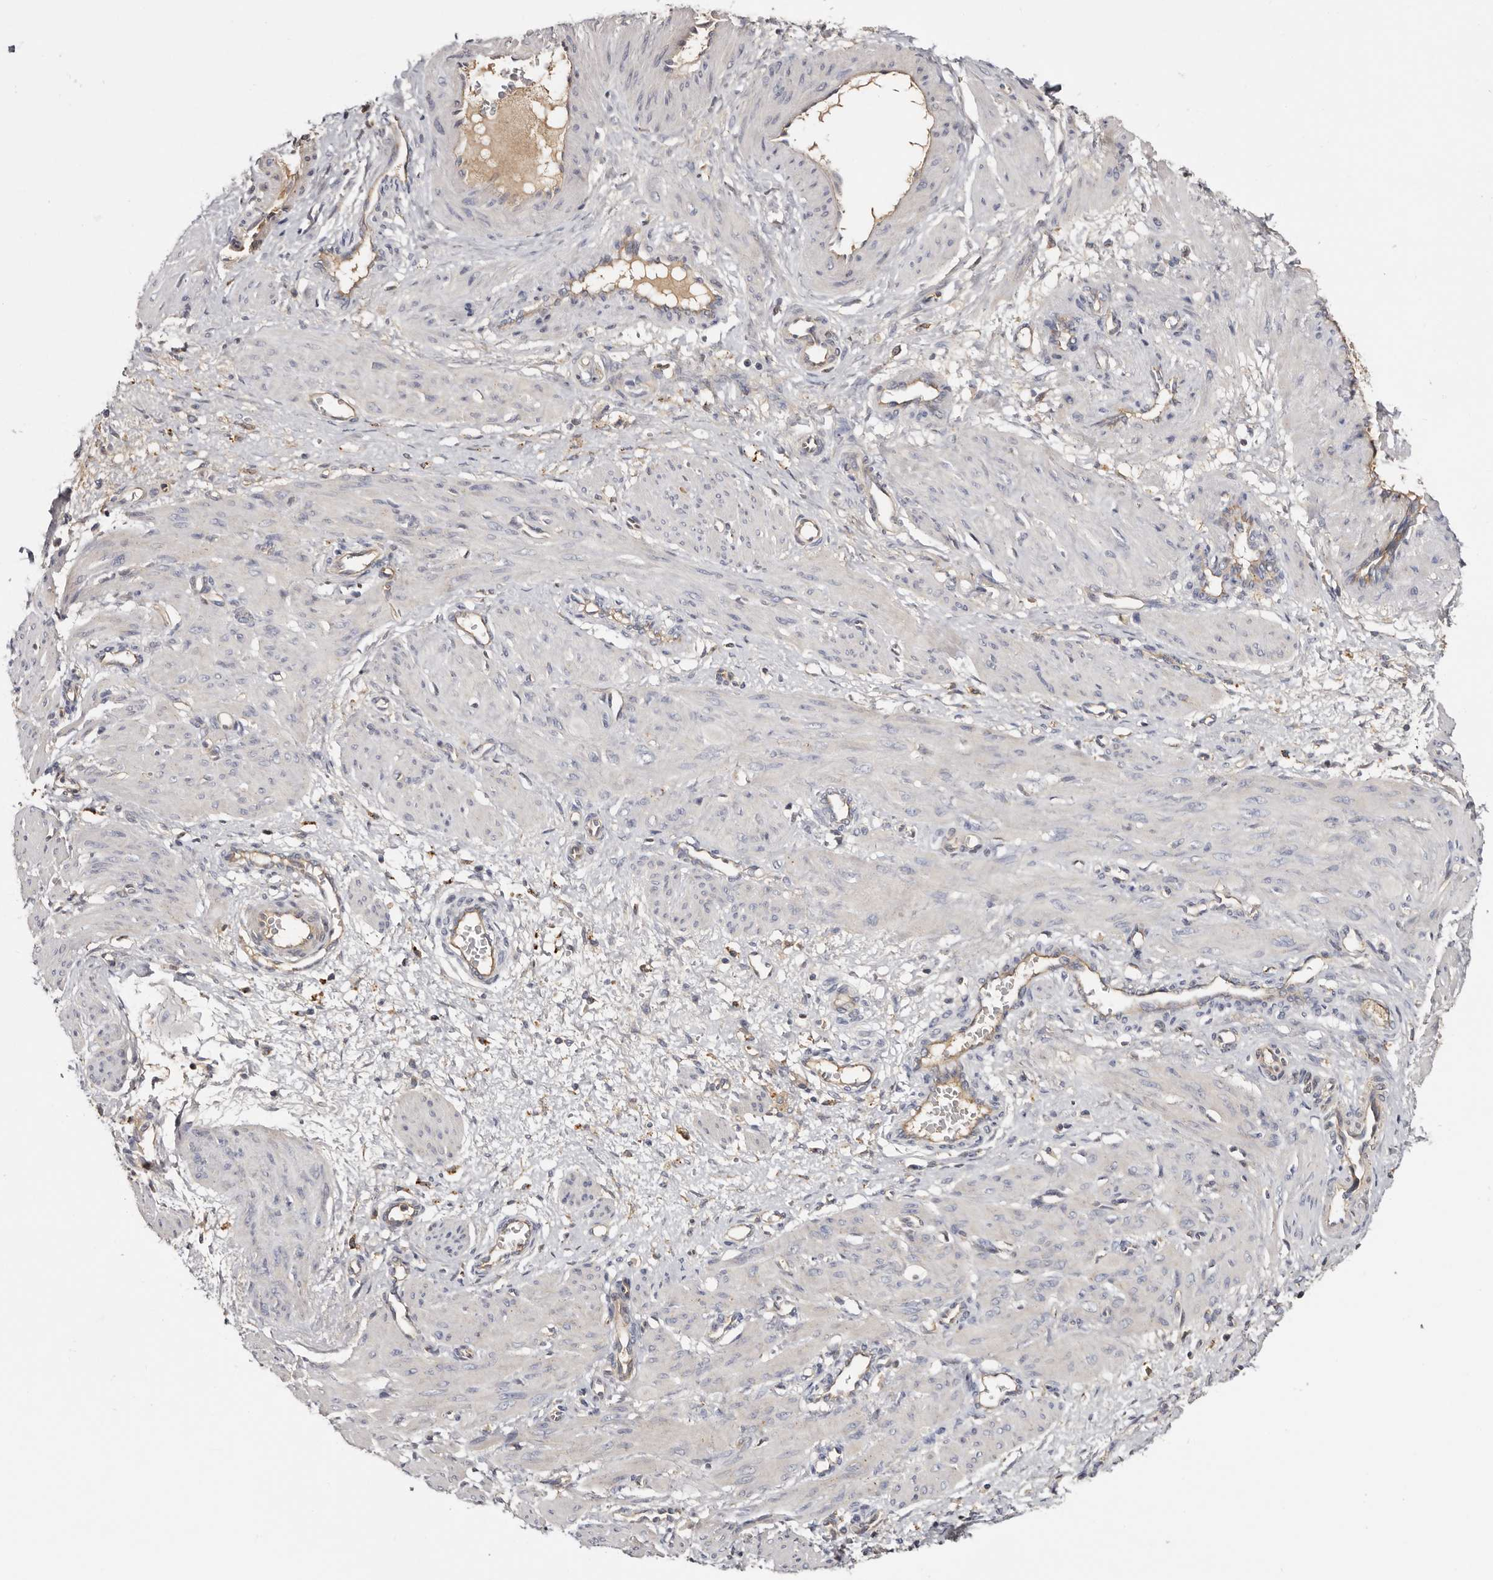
{"staining": {"intensity": "negative", "quantity": "none", "location": "none"}, "tissue": "smooth muscle", "cell_type": "Smooth muscle cells", "image_type": "normal", "snomed": [{"axis": "morphology", "description": "Normal tissue, NOS"}, {"axis": "topography", "description": "Endometrium"}], "caption": "Immunohistochemical staining of benign human smooth muscle shows no significant expression in smooth muscle cells. The staining was performed using DAB to visualize the protein expression in brown, while the nuclei were stained in blue with hematoxylin (Magnification: 20x).", "gene": "INKA2", "patient": {"sex": "female", "age": 33}}